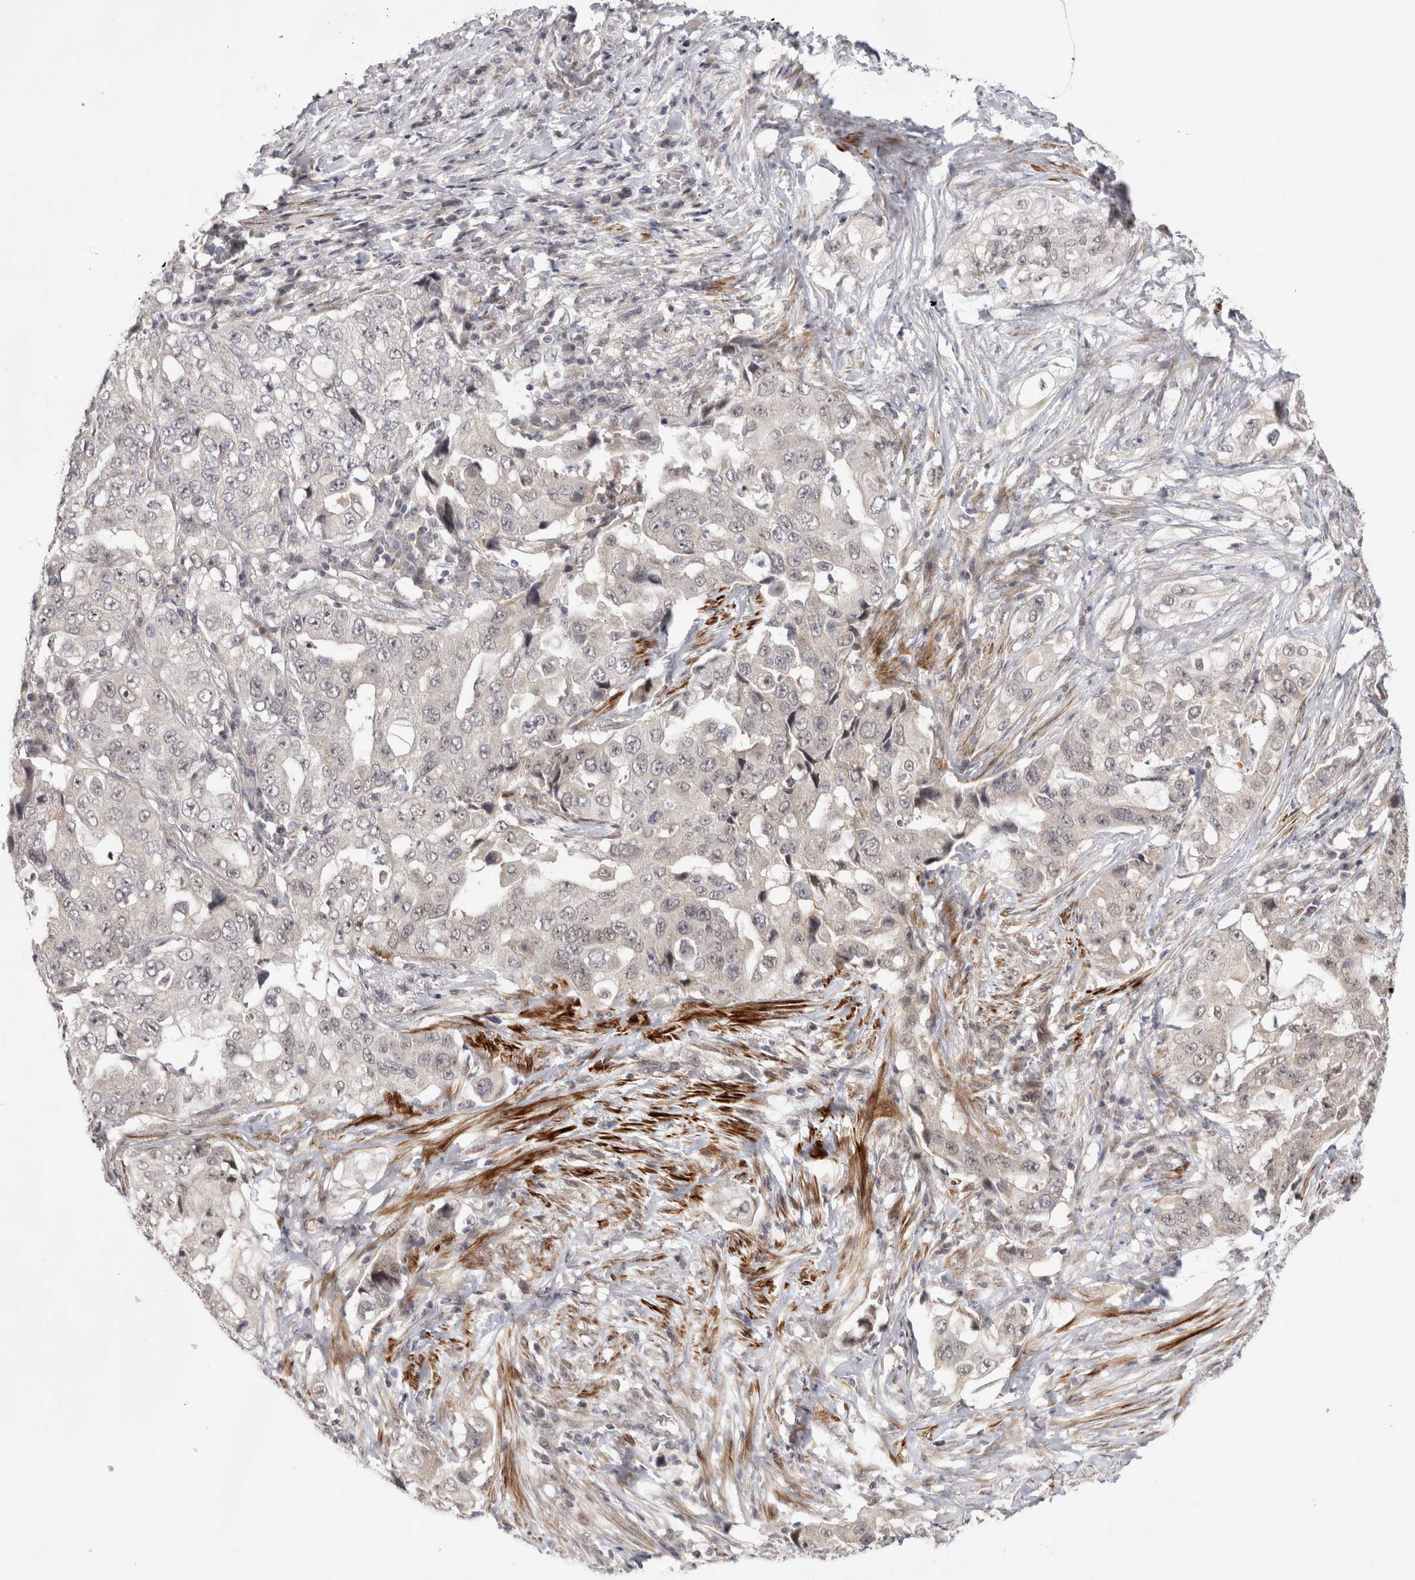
{"staining": {"intensity": "negative", "quantity": "none", "location": "none"}, "tissue": "lung cancer", "cell_type": "Tumor cells", "image_type": "cancer", "snomed": [{"axis": "morphology", "description": "Adenocarcinoma, NOS"}, {"axis": "topography", "description": "Lung"}], "caption": "The image reveals no staining of tumor cells in lung cancer.", "gene": "ZNF318", "patient": {"sex": "female", "age": 51}}